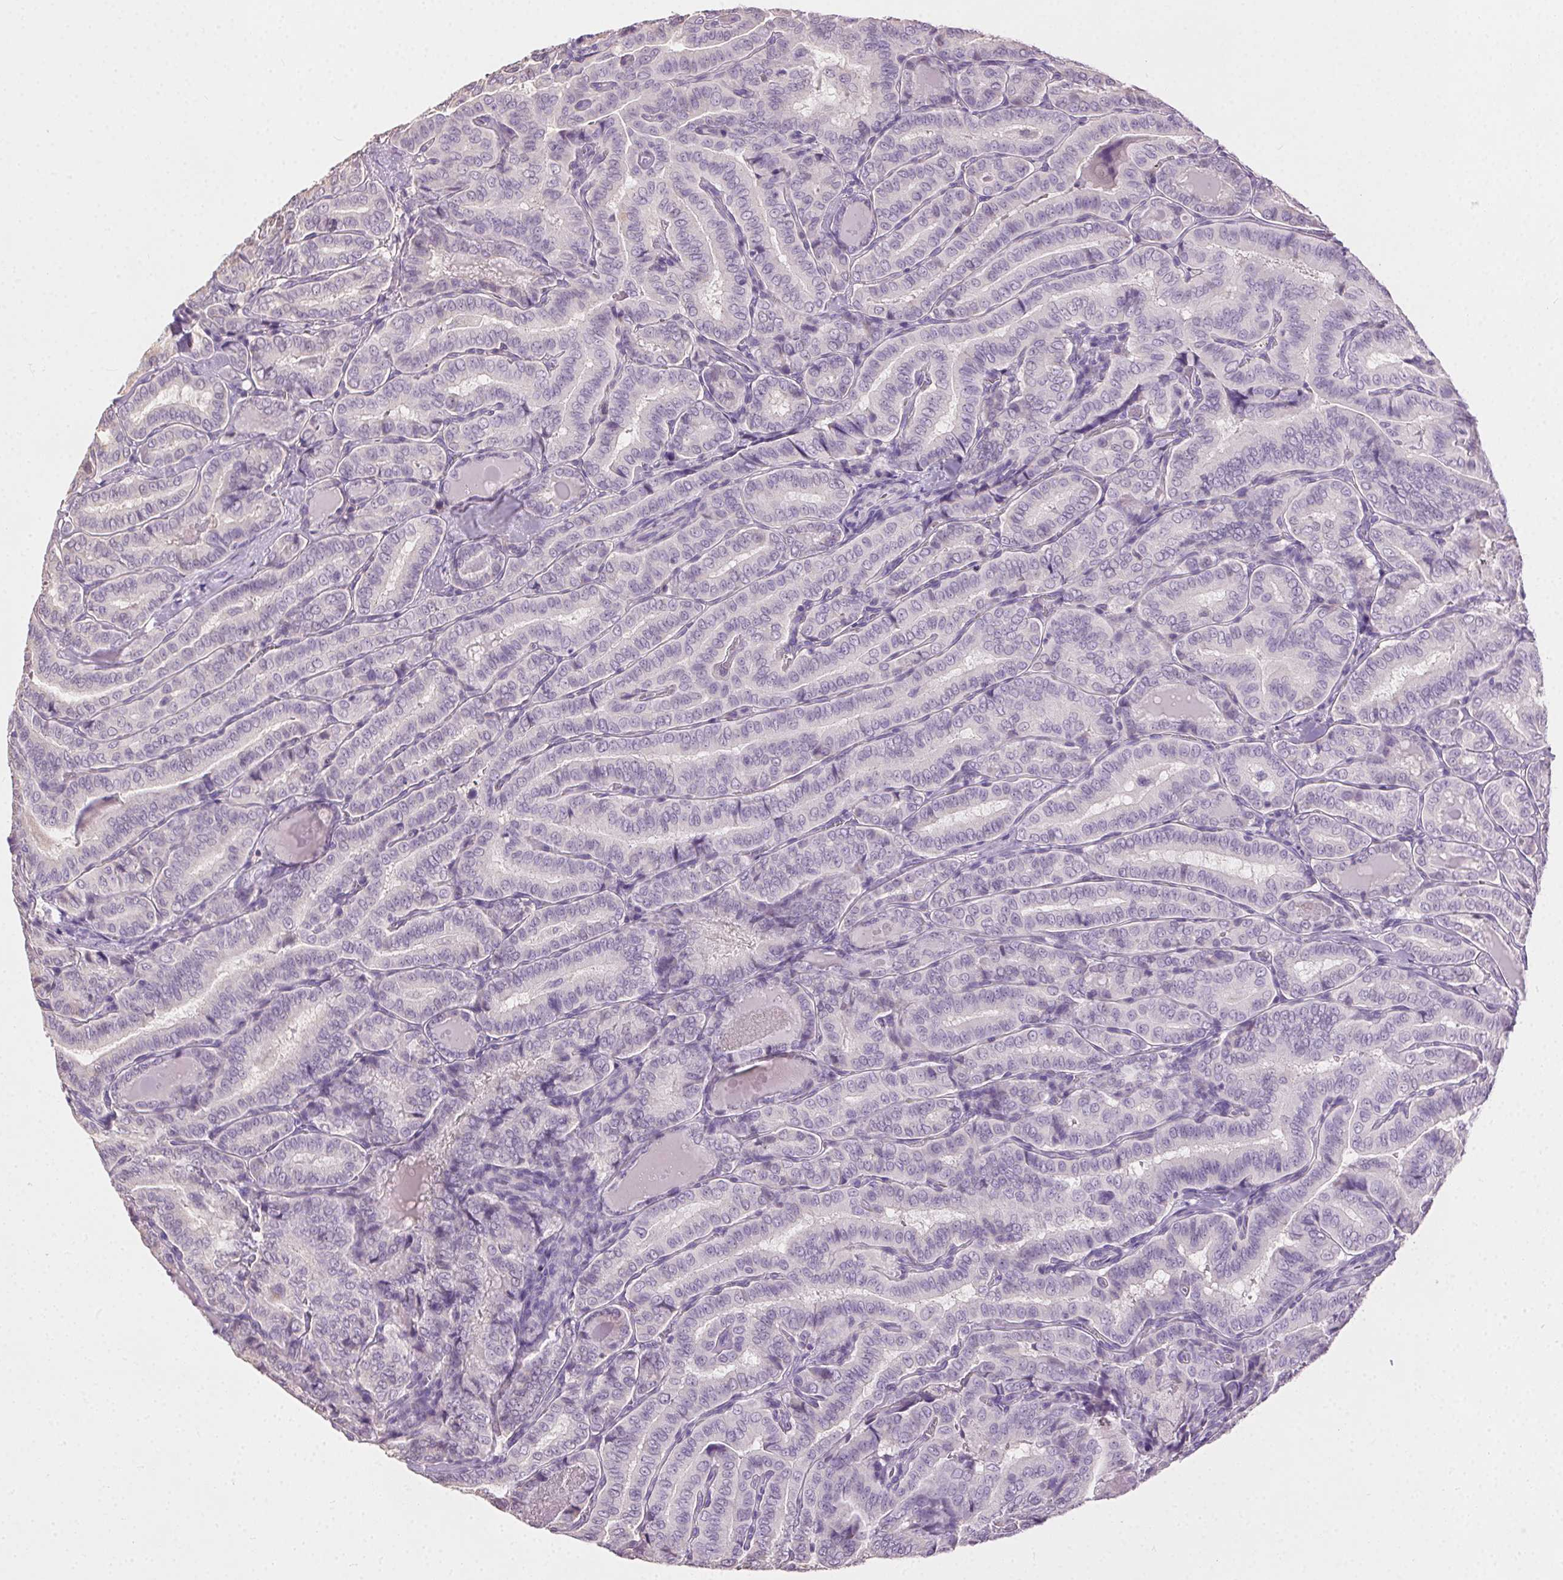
{"staining": {"intensity": "negative", "quantity": "none", "location": "none"}, "tissue": "thyroid cancer", "cell_type": "Tumor cells", "image_type": "cancer", "snomed": [{"axis": "morphology", "description": "Papillary adenocarcinoma, NOS"}, {"axis": "morphology", "description": "Papillary adenoma metastatic"}, {"axis": "topography", "description": "Thyroid gland"}], "caption": "The IHC image has no significant positivity in tumor cells of thyroid cancer tissue.", "gene": "SYCE2", "patient": {"sex": "female", "age": 50}}